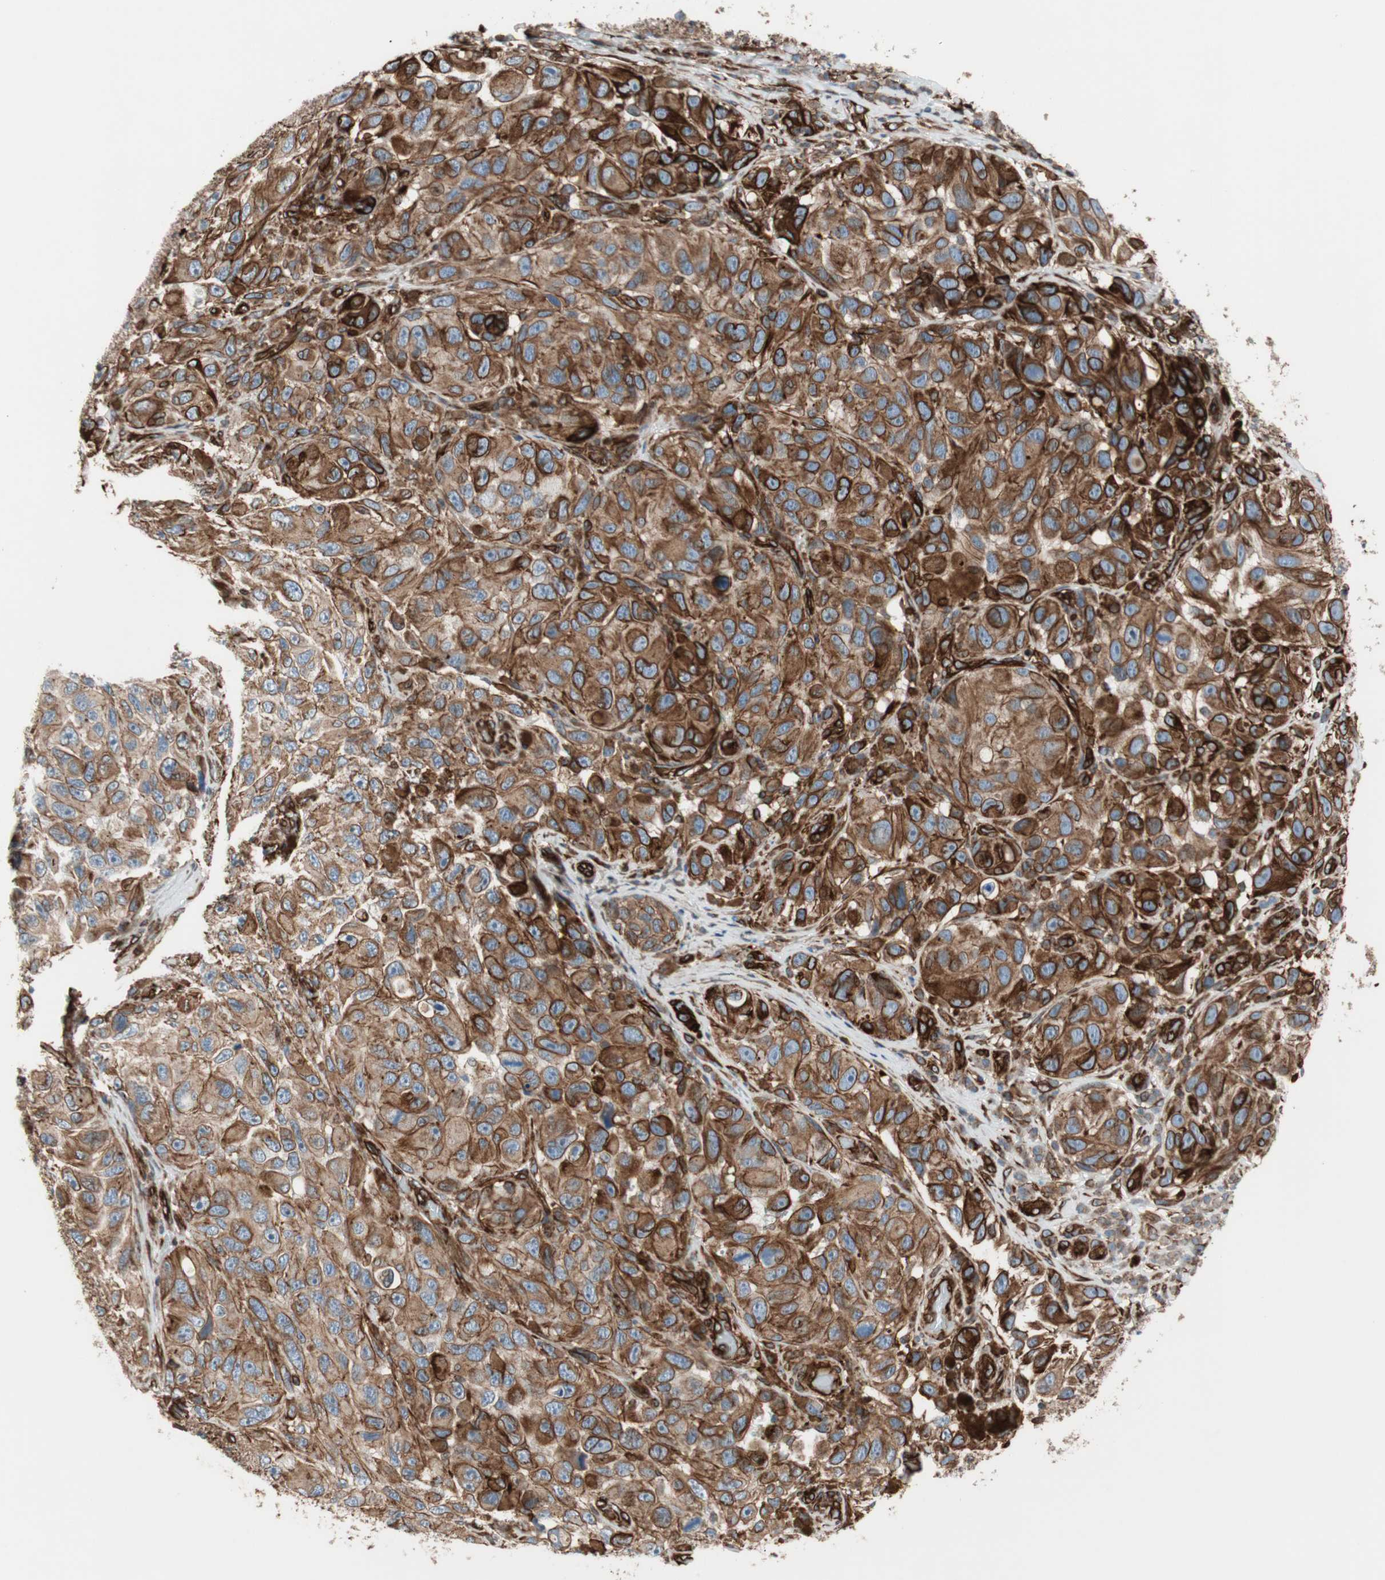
{"staining": {"intensity": "strong", "quantity": ">75%", "location": "cytoplasmic/membranous"}, "tissue": "melanoma", "cell_type": "Tumor cells", "image_type": "cancer", "snomed": [{"axis": "morphology", "description": "Malignant melanoma, NOS"}, {"axis": "topography", "description": "Skin"}], "caption": "Immunohistochemical staining of human malignant melanoma exhibits high levels of strong cytoplasmic/membranous staining in about >75% of tumor cells. Using DAB (brown) and hematoxylin (blue) stains, captured at high magnification using brightfield microscopy.", "gene": "TCTA", "patient": {"sex": "female", "age": 73}}